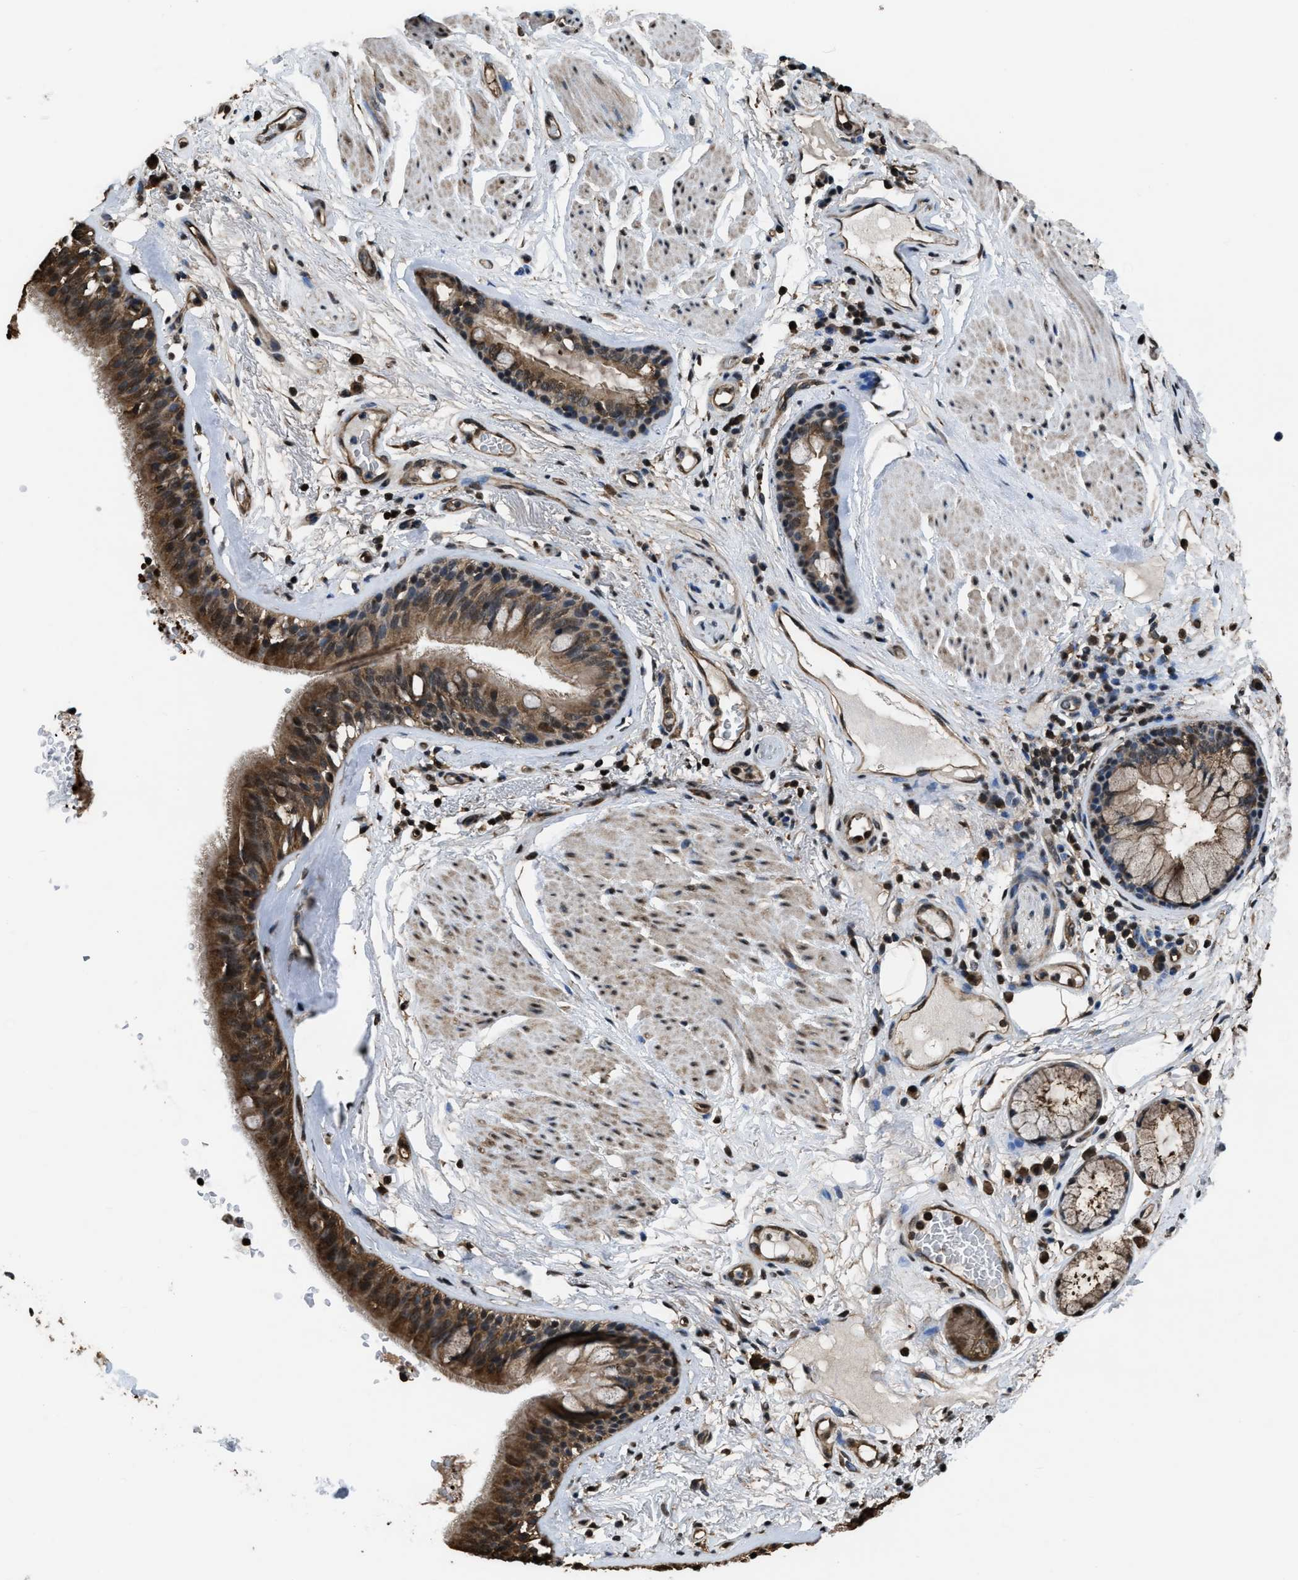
{"staining": {"intensity": "moderate", "quantity": ">75%", "location": "cytoplasmic/membranous,nuclear"}, "tissue": "bronchus", "cell_type": "Respiratory epithelial cells", "image_type": "normal", "snomed": [{"axis": "morphology", "description": "Normal tissue, NOS"}, {"axis": "topography", "description": "Cartilage tissue"}], "caption": "Immunohistochemical staining of normal human bronchus shows moderate cytoplasmic/membranous,nuclear protein expression in about >75% of respiratory epithelial cells. Nuclei are stained in blue.", "gene": "FNTA", "patient": {"sex": "female", "age": 63}}